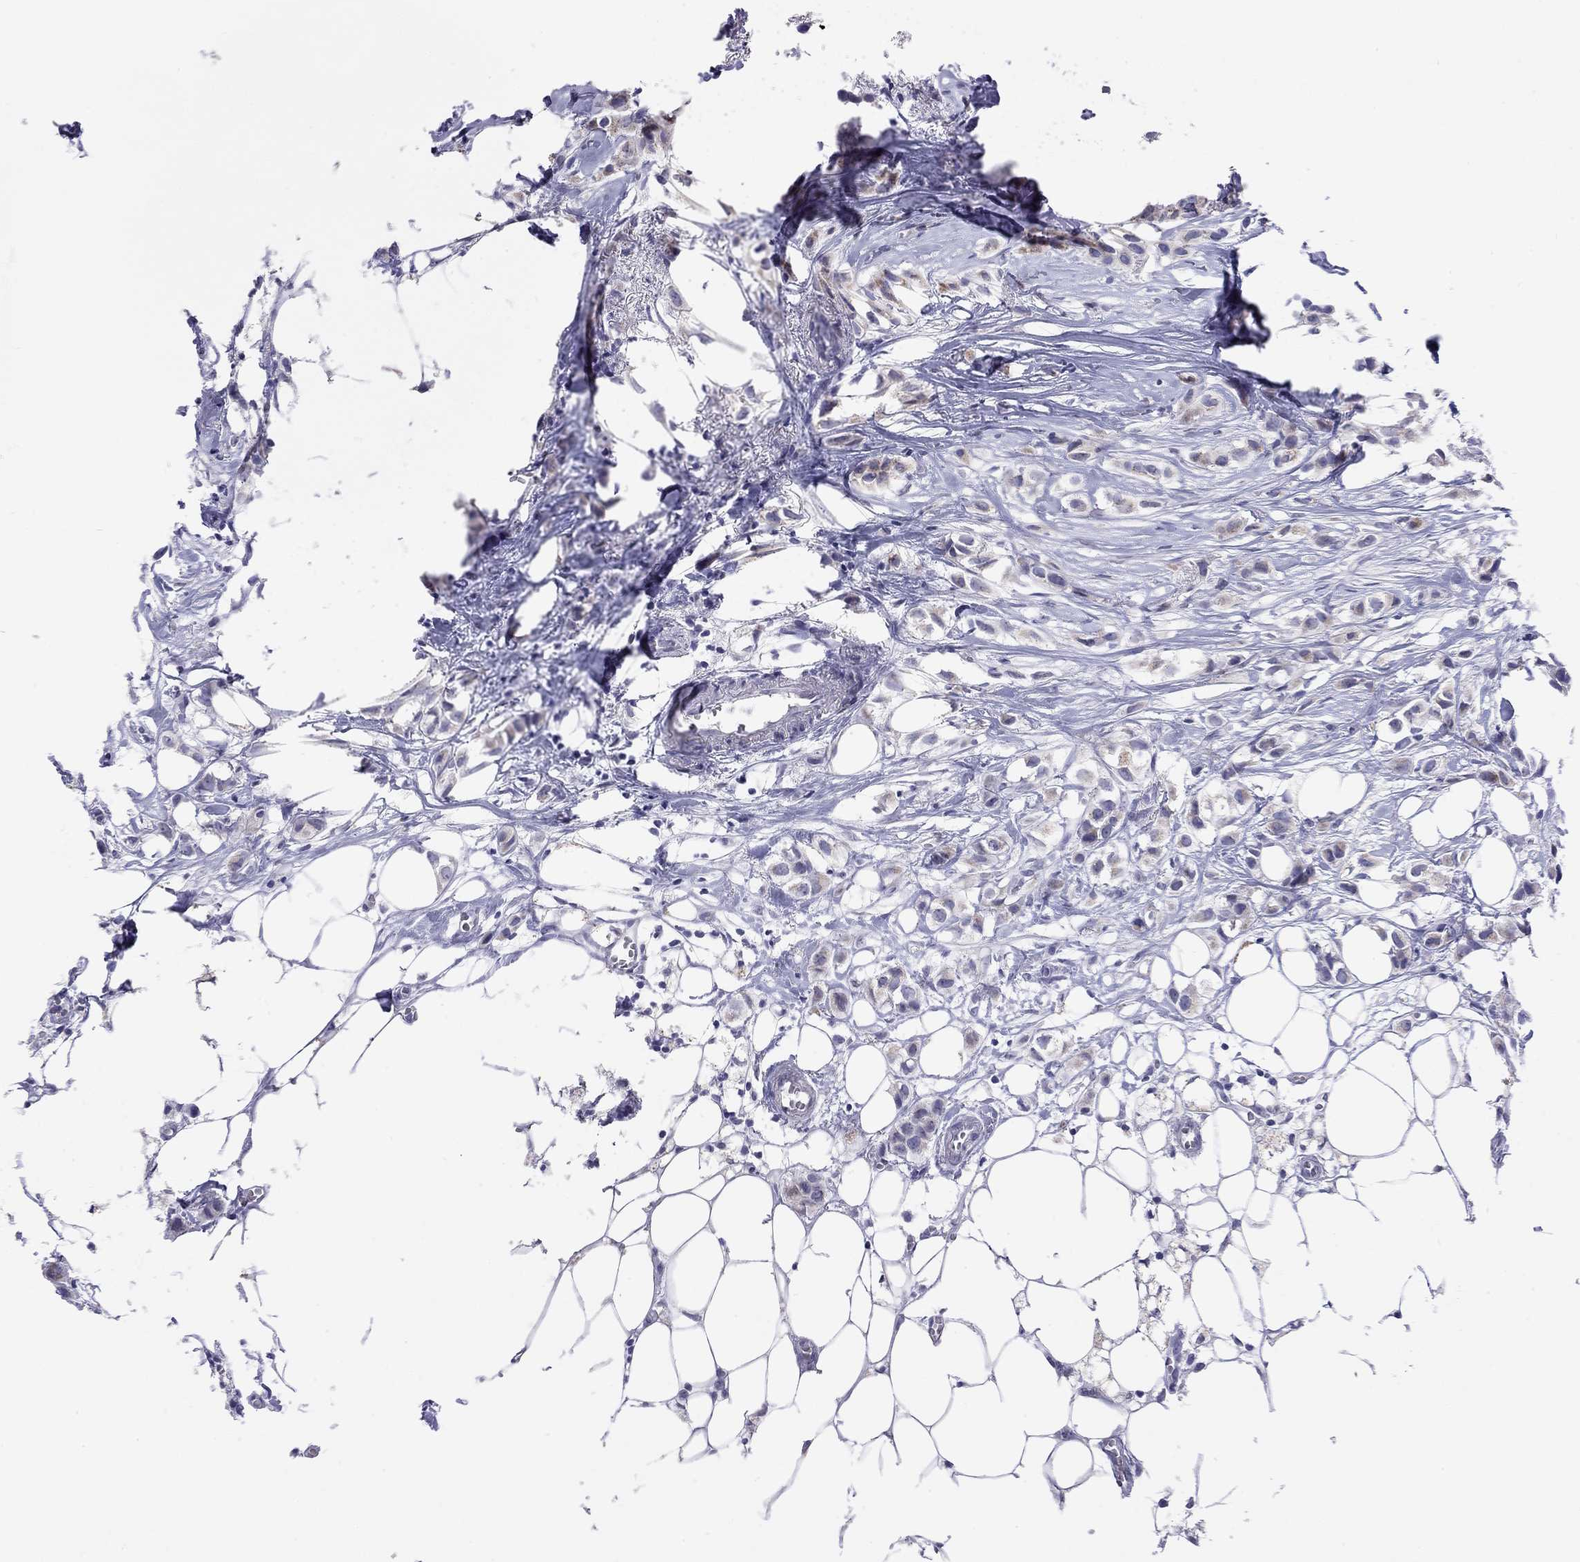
{"staining": {"intensity": "weak", "quantity": "25%-75%", "location": "cytoplasmic/membranous"}, "tissue": "breast cancer", "cell_type": "Tumor cells", "image_type": "cancer", "snomed": [{"axis": "morphology", "description": "Duct carcinoma"}, {"axis": "topography", "description": "Breast"}], "caption": "About 25%-75% of tumor cells in human breast cancer (infiltrating ductal carcinoma) display weak cytoplasmic/membranous protein staining as visualized by brown immunohistochemical staining.", "gene": "ARMC12", "patient": {"sex": "female", "age": 85}}